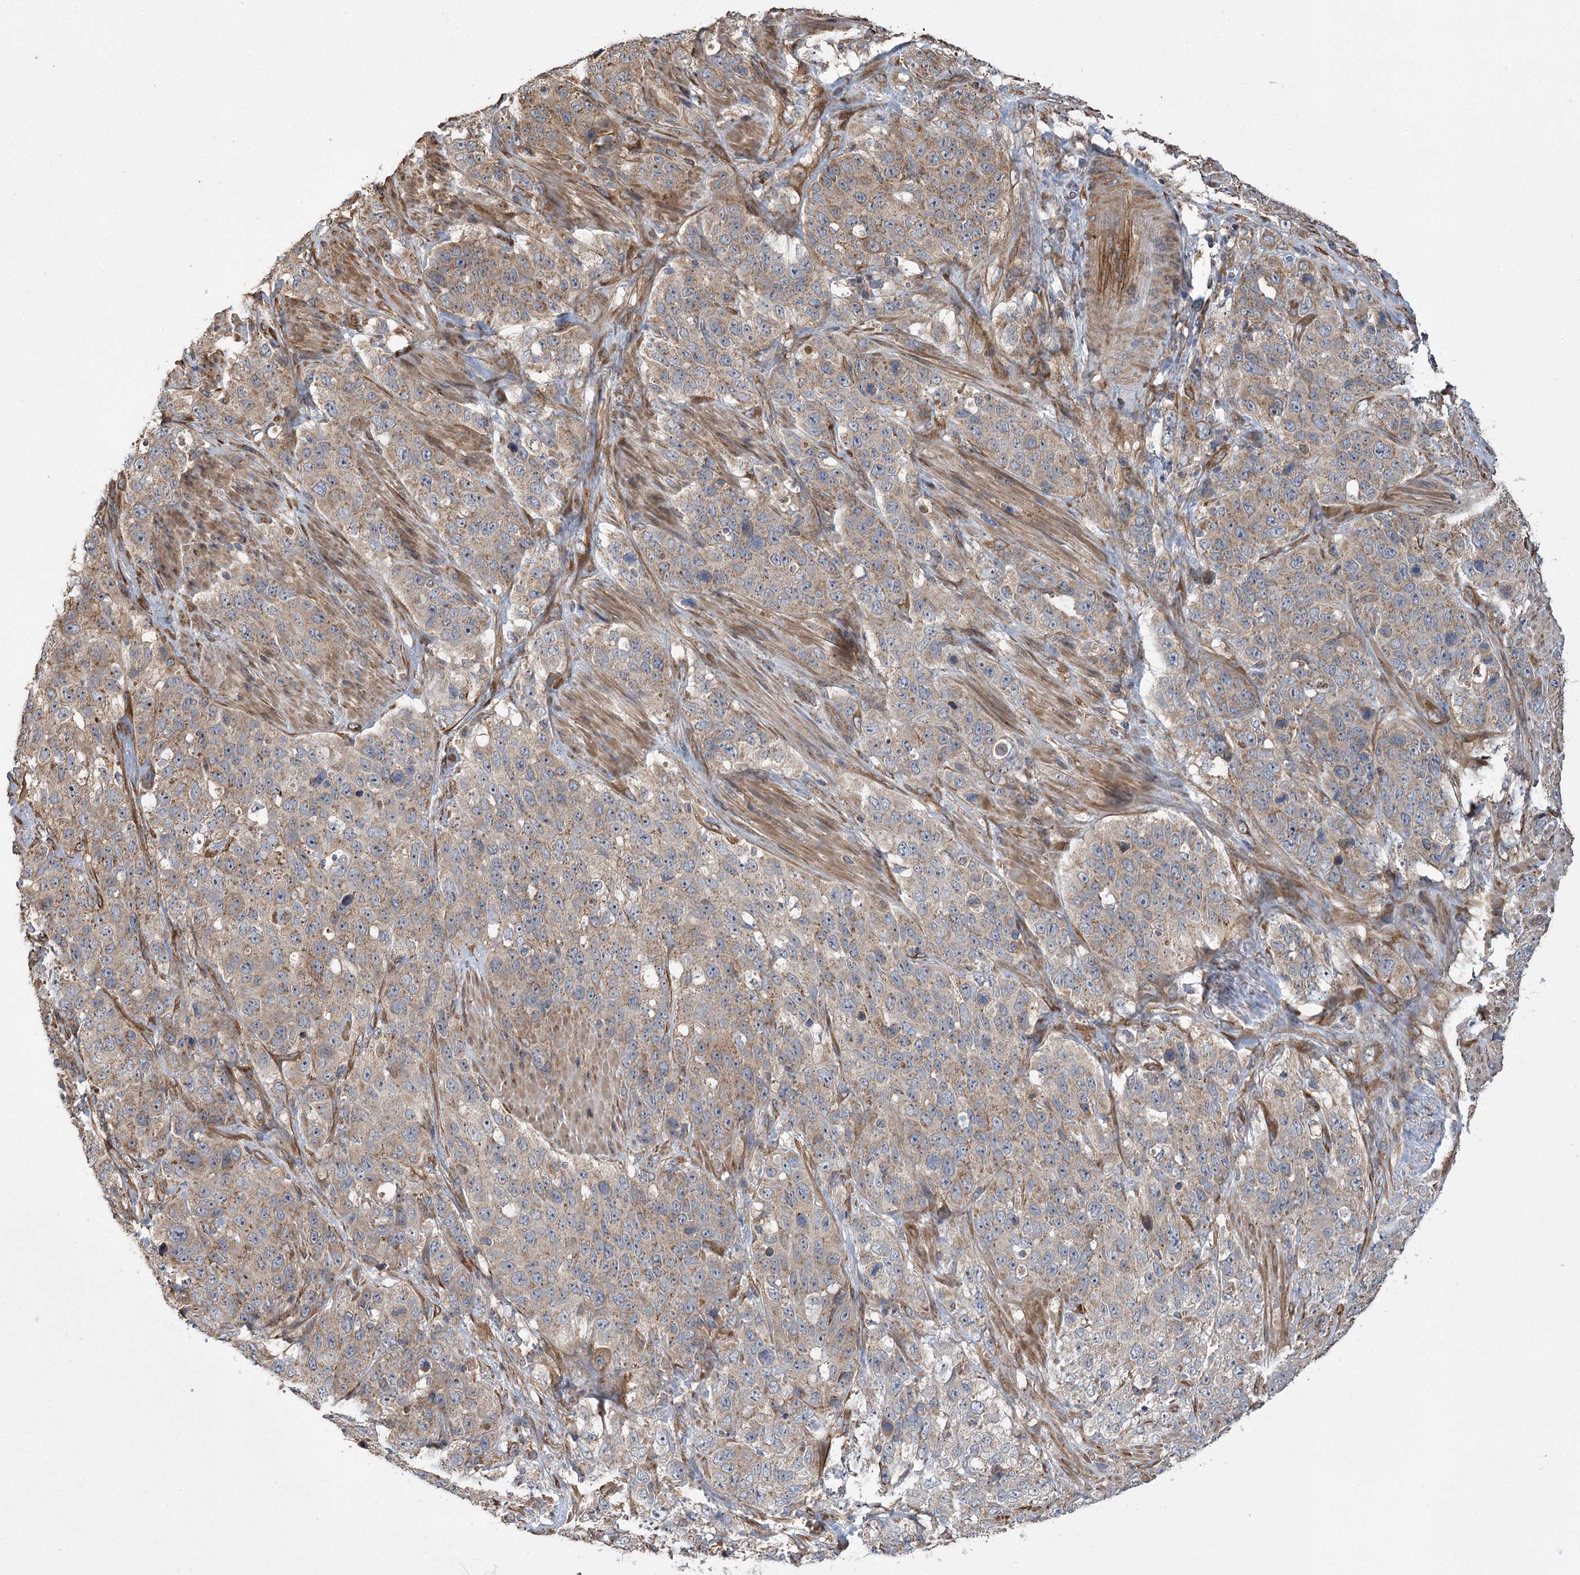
{"staining": {"intensity": "weak", "quantity": ">75%", "location": "cytoplasmic/membranous"}, "tissue": "stomach cancer", "cell_type": "Tumor cells", "image_type": "cancer", "snomed": [{"axis": "morphology", "description": "Adenocarcinoma, NOS"}, {"axis": "topography", "description": "Stomach"}], "caption": "Stomach cancer stained with immunohistochemistry (IHC) exhibits weak cytoplasmic/membranous positivity in approximately >75% of tumor cells.", "gene": "RWDD4", "patient": {"sex": "male", "age": 48}}